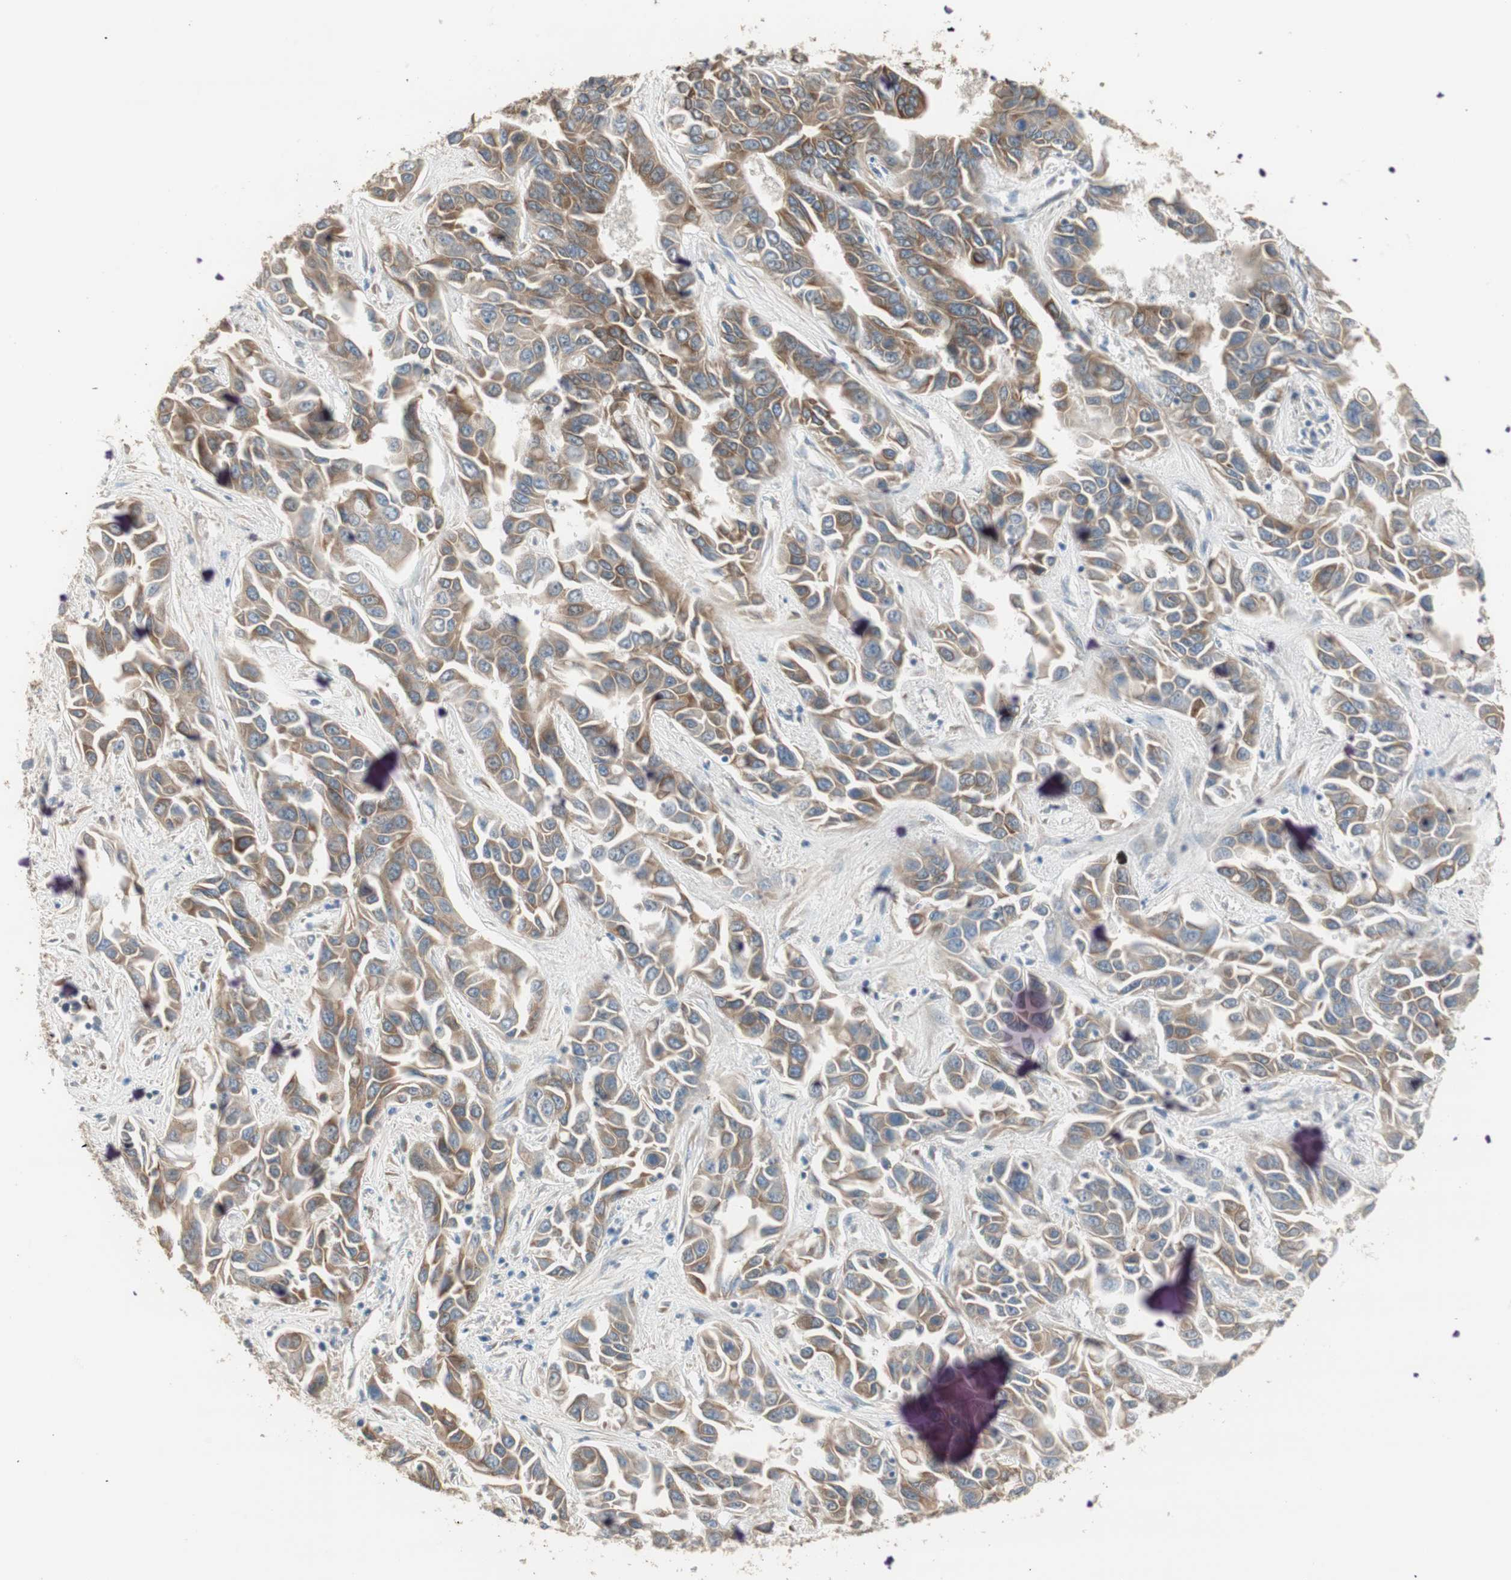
{"staining": {"intensity": "moderate", "quantity": ">75%", "location": "cytoplasmic/membranous"}, "tissue": "liver cancer", "cell_type": "Tumor cells", "image_type": "cancer", "snomed": [{"axis": "morphology", "description": "Cholangiocarcinoma"}, {"axis": "topography", "description": "Liver"}], "caption": "Protein positivity by immunohistochemistry displays moderate cytoplasmic/membranous positivity in approximately >75% of tumor cells in liver cancer (cholangiocarcinoma).", "gene": "TASOR", "patient": {"sex": "female", "age": 52}}